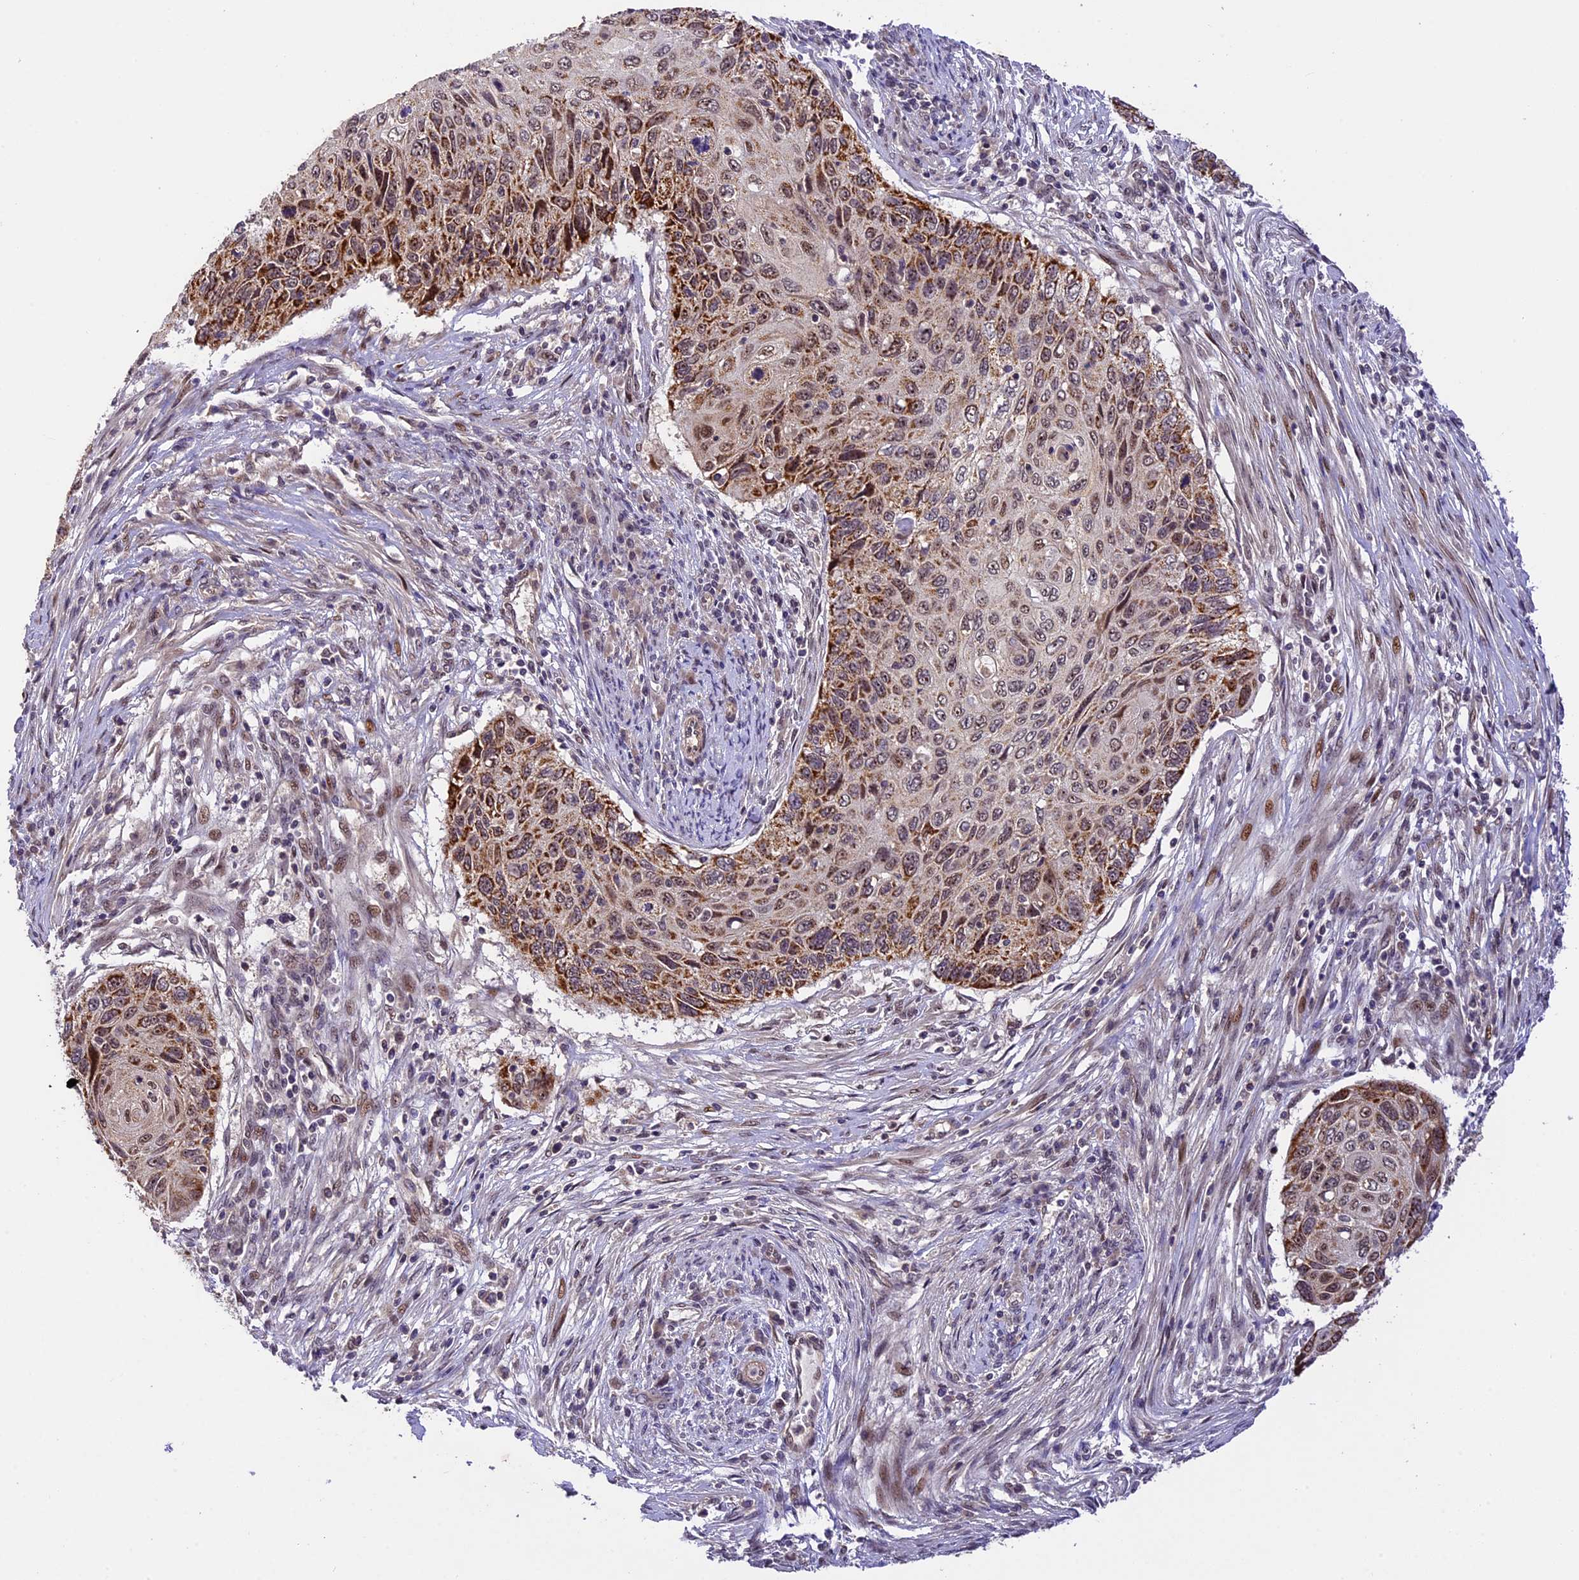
{"staining": {"intensity": "moderate", "quantity": "25%-75%", "location": "cytoplasmic/membranous,nuclear"}, "tissue": "cervical cancer", "cell_type": "Tumor cells", "image_type": "cancer", "snomed": [{"axis": "morphology", "description": "Squamous cell carcinoma, NOS"}, {"axis": "topography", "description": "Cervix"}], "caption": "Immunohistochemistry (IHC) (DAB (3,3'-diaminobenzidine)) staining of cervical cancer (squamous cell carcinoma) shows moderate cytoplasmic/membranous and nuclear protein staining in about 25%-75% of tumor cells. (Stains: DAB in brown, nuclei in blue, Microscopy: brightfield microscopy at high magnification).", "gene": "ZAR1L", "patient": {"sex": "female", "age": 70}}